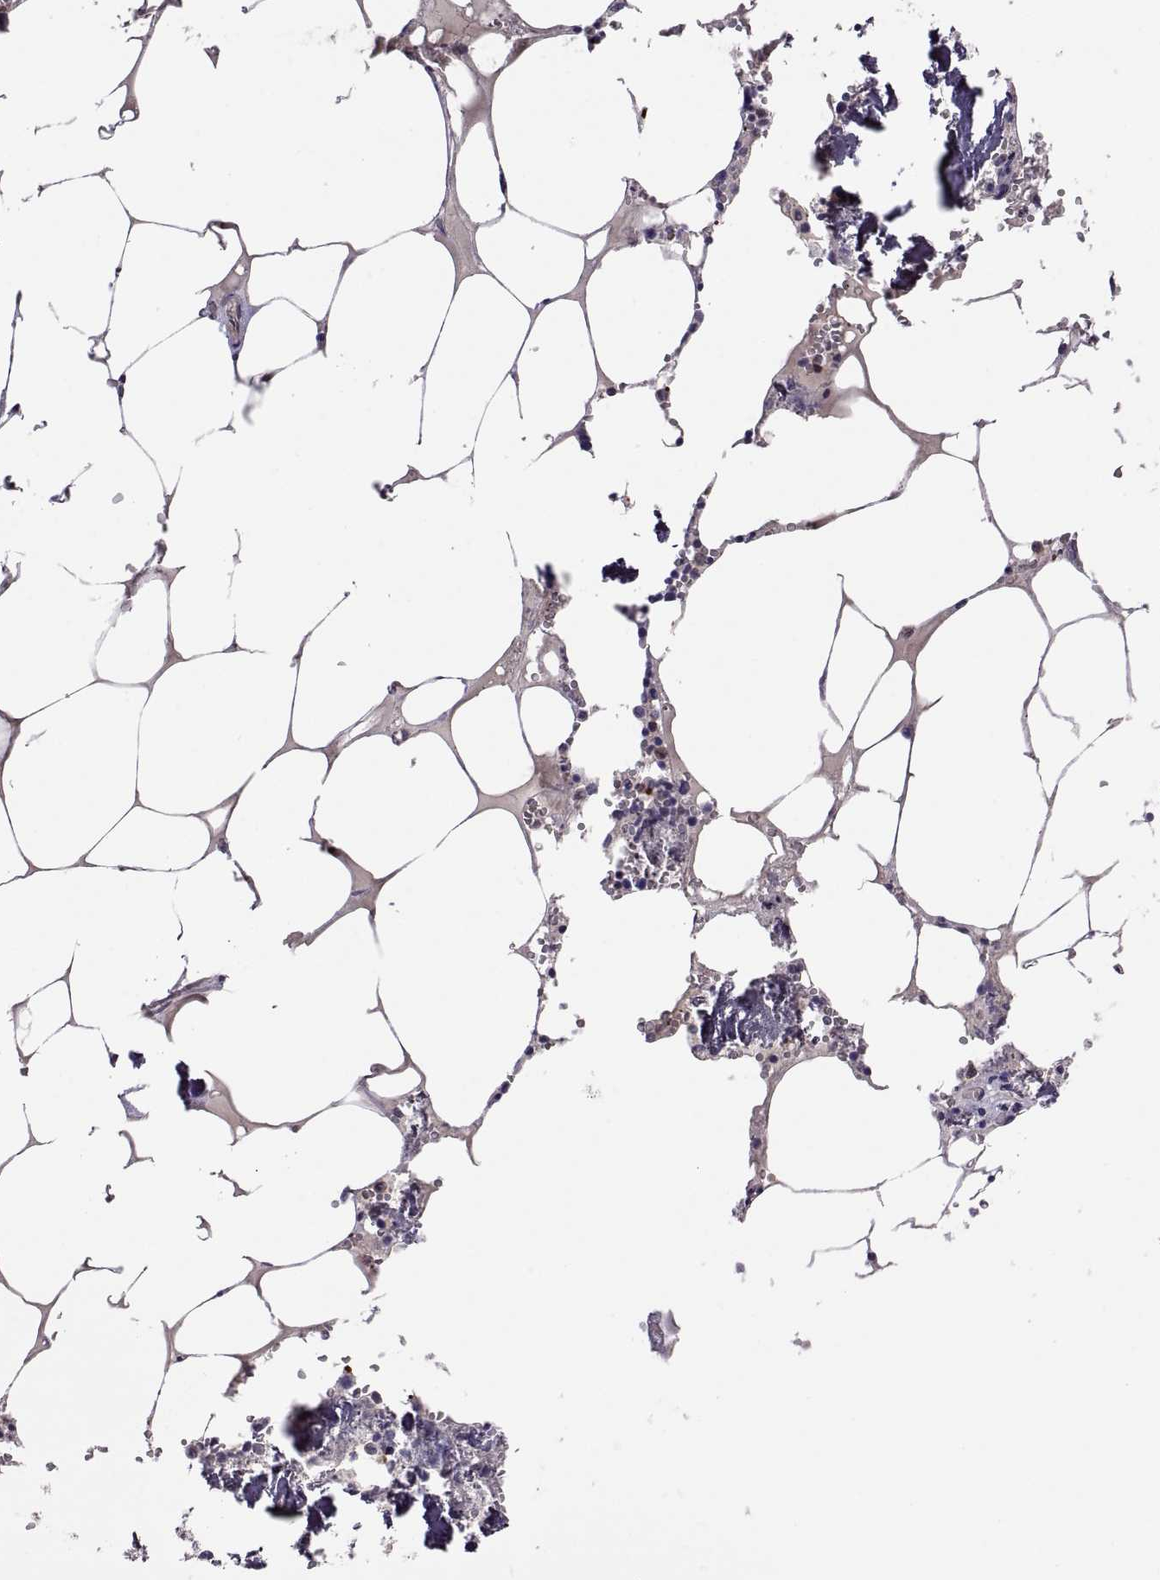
{"staining": {"intensity": "strong", "quantity": "<25%", "location": "cytoplasmic/membranous"}, "tissue": "bone marrow", "cell_type": "Hematopoietic cells", "image_type": "normal", "snomed": [{"axis": "morphology", "description": "Normal tissue, NOS"}, {"axis": "topography", "description": "Bone marrow"}], "caption": "Bone marrow was stained to show a protein in brown. There is medium levels of strong cytoplasmic/membranous expression in about <25% of hematopoietic cells. The staining was performed using DAB (3,3'-diaminobenzidine) to visualize the protein expression in brown, while the nuclei were stained in blue with hematoxylin (Magnification: 20x).", "gene": "SPATA32", "patient": {"sex": "male", "age": 54}}